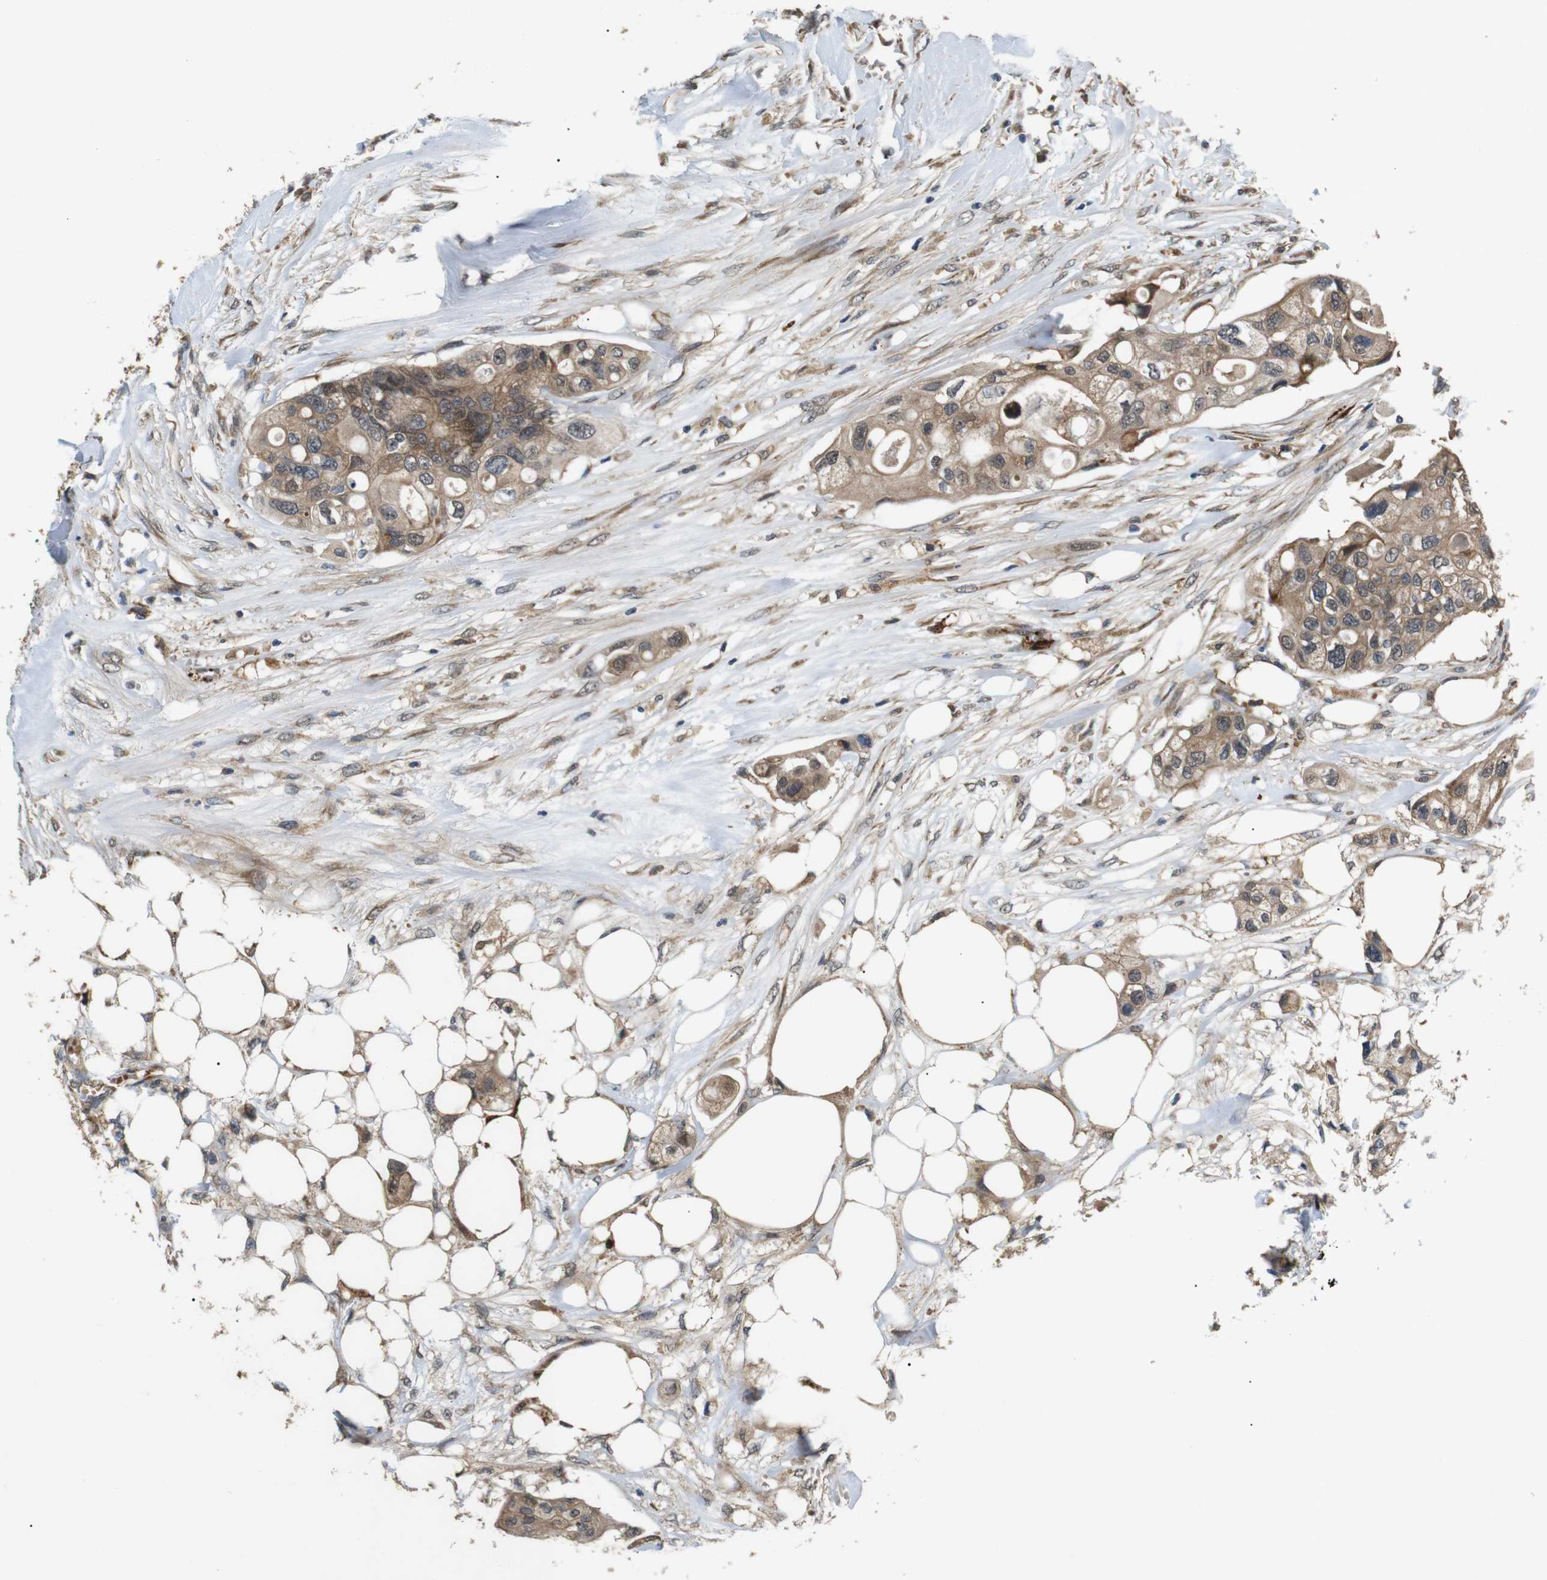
{"staining": {"intensity": "moderate", "quantity": ">75%", "location": "cytoplasmic/membranous"}, "tissue": "colorectal cancer", "cell_type": "Tumor cells", "image_type": "cancer", "snomed": [{"axis": "morphology", "description": "Adenocarcinoma, NOS"}, {"axis": "topography", "description": "Colon"}], "caption": "IHC (DAB (3,3'-diaminobenzidine)) staining of colorectal cancer exhibits moderate cytoplasmic/membranous protein positivity in approximately >75% of tumor cells.", "gene": "EPHB2", "patient": {"sex": "female", "age": 57}}